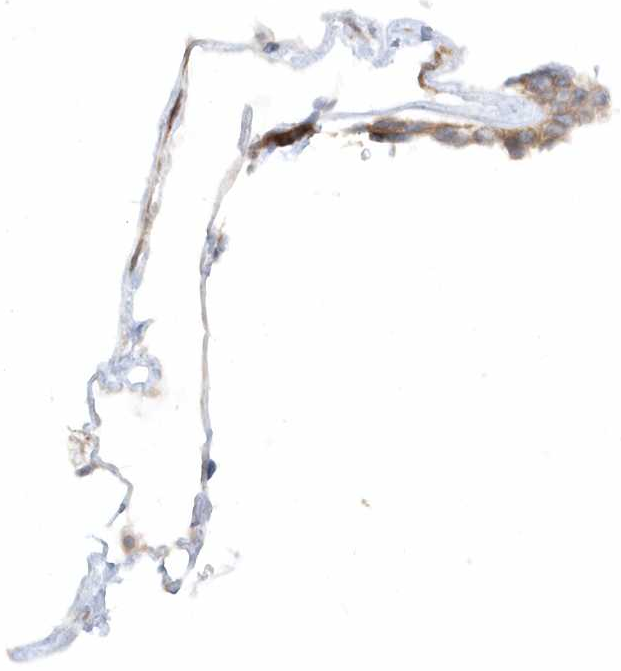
{"staining": {"intensity": "weak", "quantity": ">75%", "location": "cytoplasmic/membranous"}, "tissue": "ovarian cancer", "cell_type": "Tumor cells", "image_type": "cancer", "snomed": [{"axis": "morphology", "description": "Cystadenocarcinoma, serous, NOS"}, {"axis": "topography", "description": "Ovary"}], "caption": "Ovarian serous cystadenocarcinoma stained with DAB (3,3'-diaminobenzidine) immunohistochemistry exhibits low levels of weak cytoplasmic/membranous positivity in about >75% of tumor cells.", "gene": "DNAH1", "patient": {"sex": "female", "age": 79}}